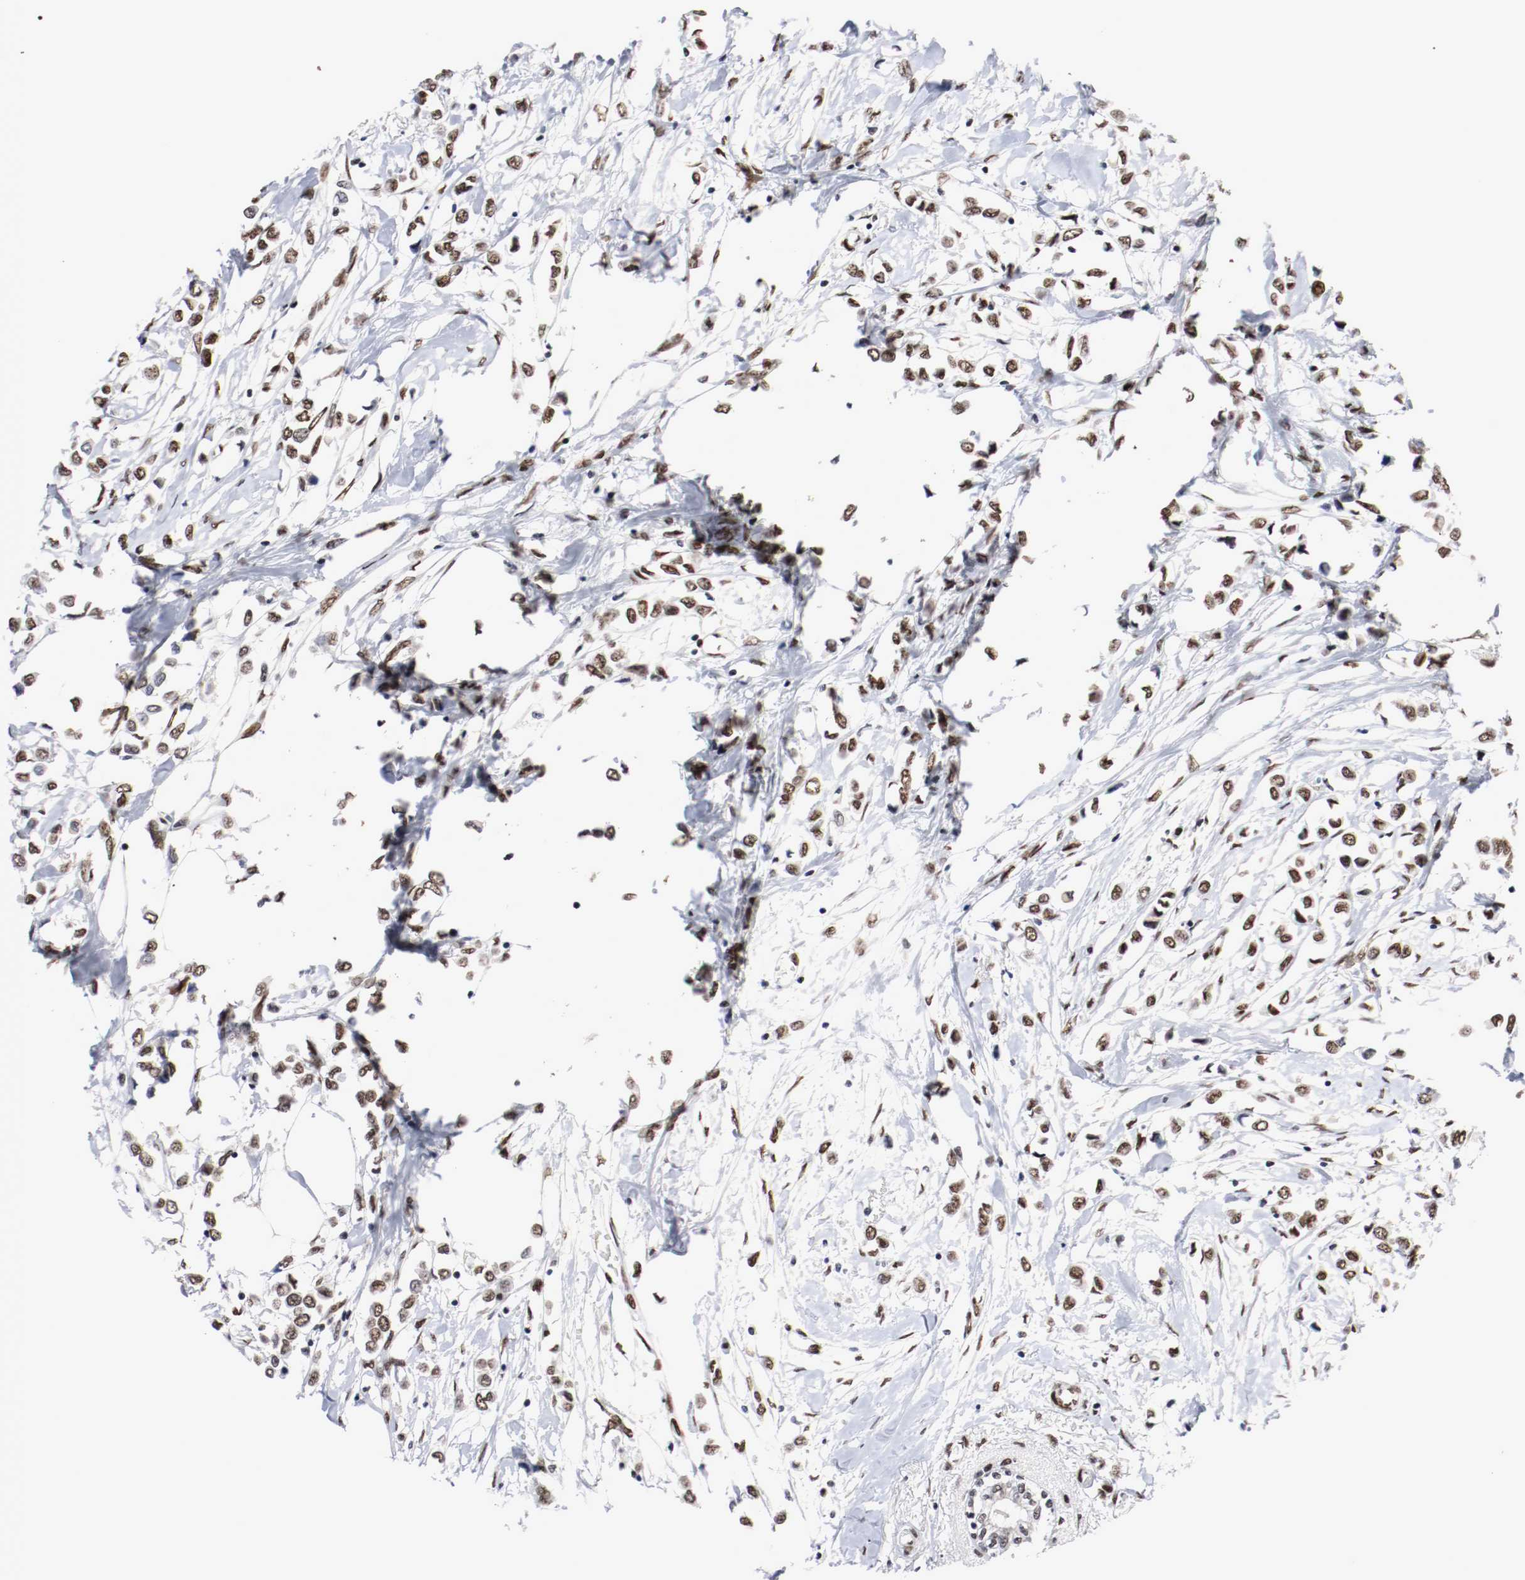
{"staining": {"intensity": "moderate", "quantity": ">75%", "location": "nuclear"}, "tissue": "breast cancer", "cell_type": "Tumor cells", "image_type": "cancer", "snomed": [{"axis": "morphology", "description": "Lobular carcinoma"}, {"axis": "topography", "description": "Breast"}], "caption": "About >75% of tumor cells in lobular carcinoma (breast) demonstrate moderate nuclear protein positivity as visualized by brown immunohistochemical staining.", "gene": "MEF2D", "patient": {"sex": "female", "age": 51}}